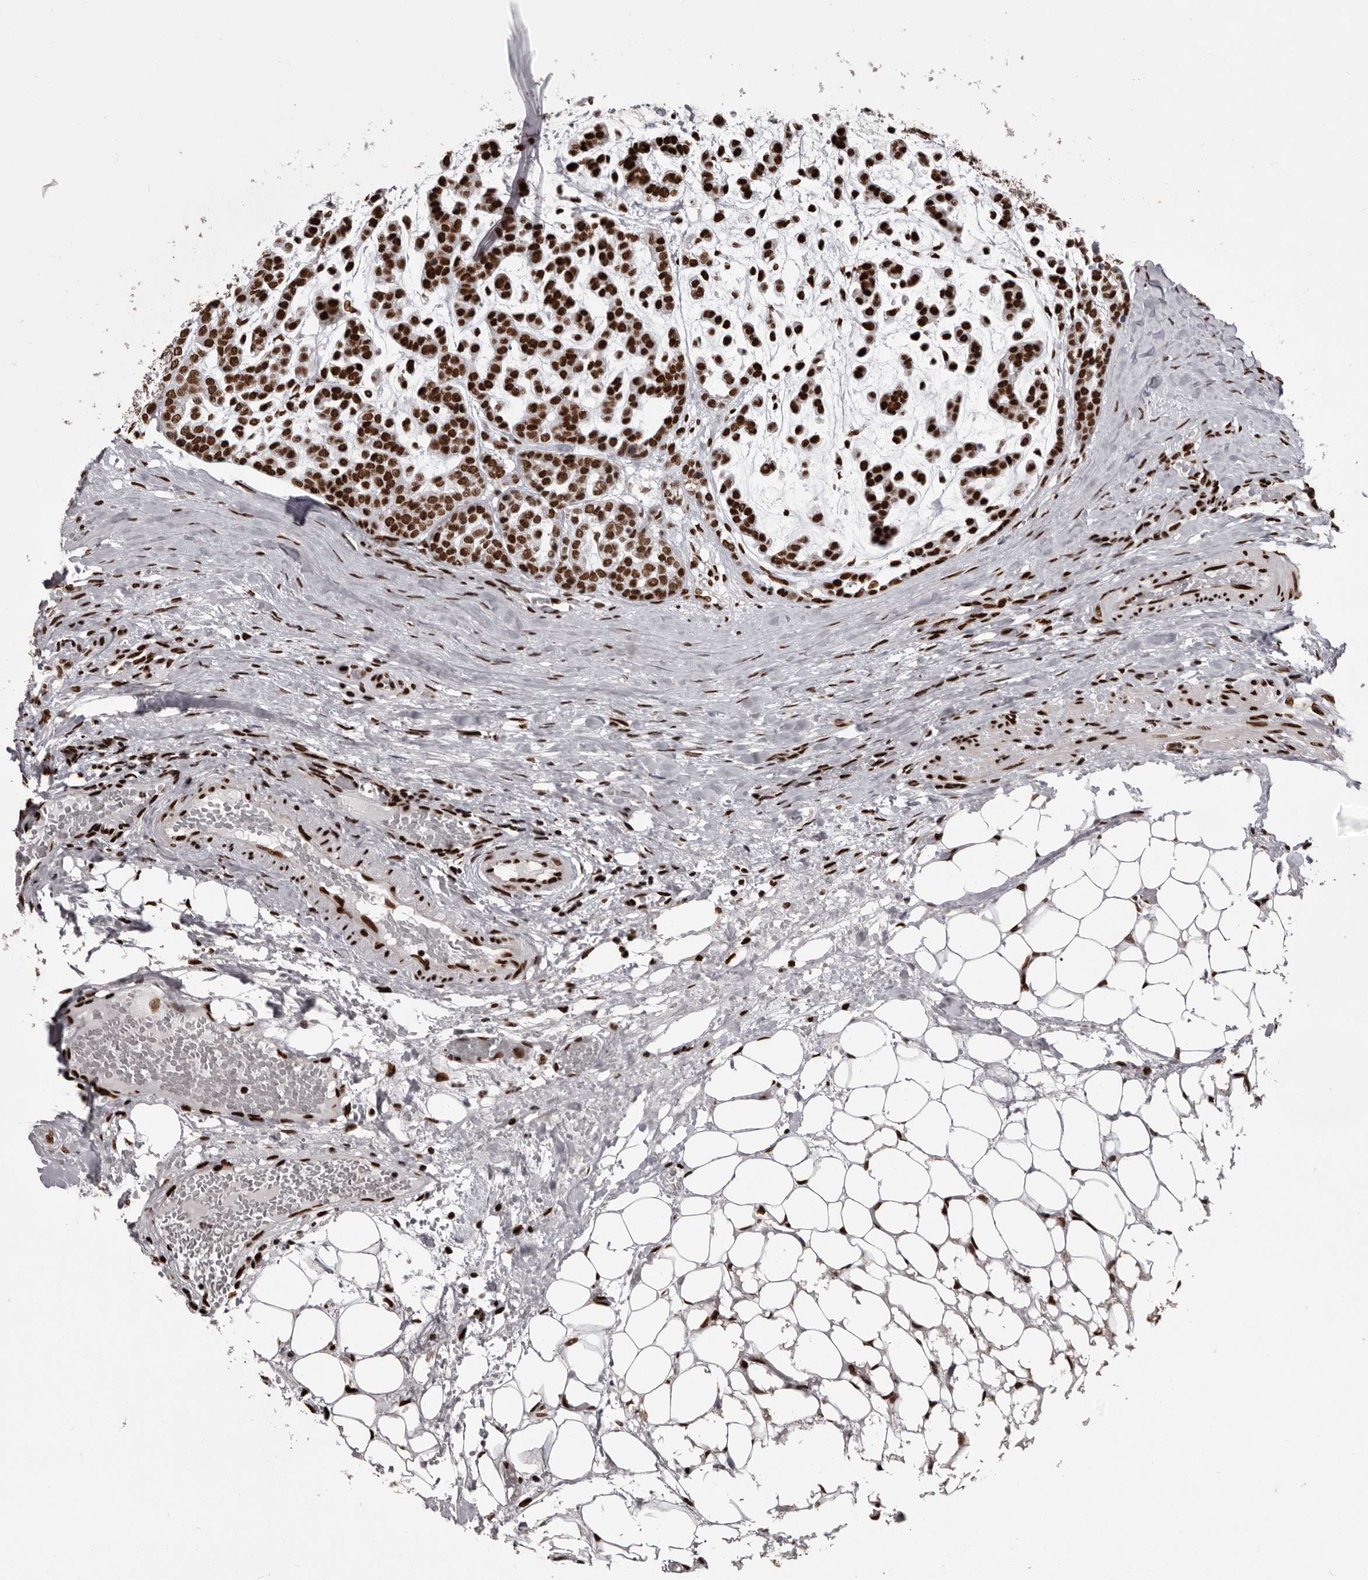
{"staining": {"intensity": "strong", "quantity": ">75%", "location": "nuclear"}, "tissue": "head and neck cancer", "cell_type": "Tumor cells", "image_type": "cancer", "snomed": [{"axis": "morphology", "description": "Adenocarcinoma, NOS"}, {"axis": "morphology", "description": "Adenoma, NOS"}, {"axis": "topography", "description": "Head-Neck"}], "caption": "Protein expression analysis of adenocarcinoma (head and neck) demonstrates strong nuclear positivity in about >75% of tumor cells.", "gene": "NUMA1", "patient": {"sex": "female", "age": 55}}